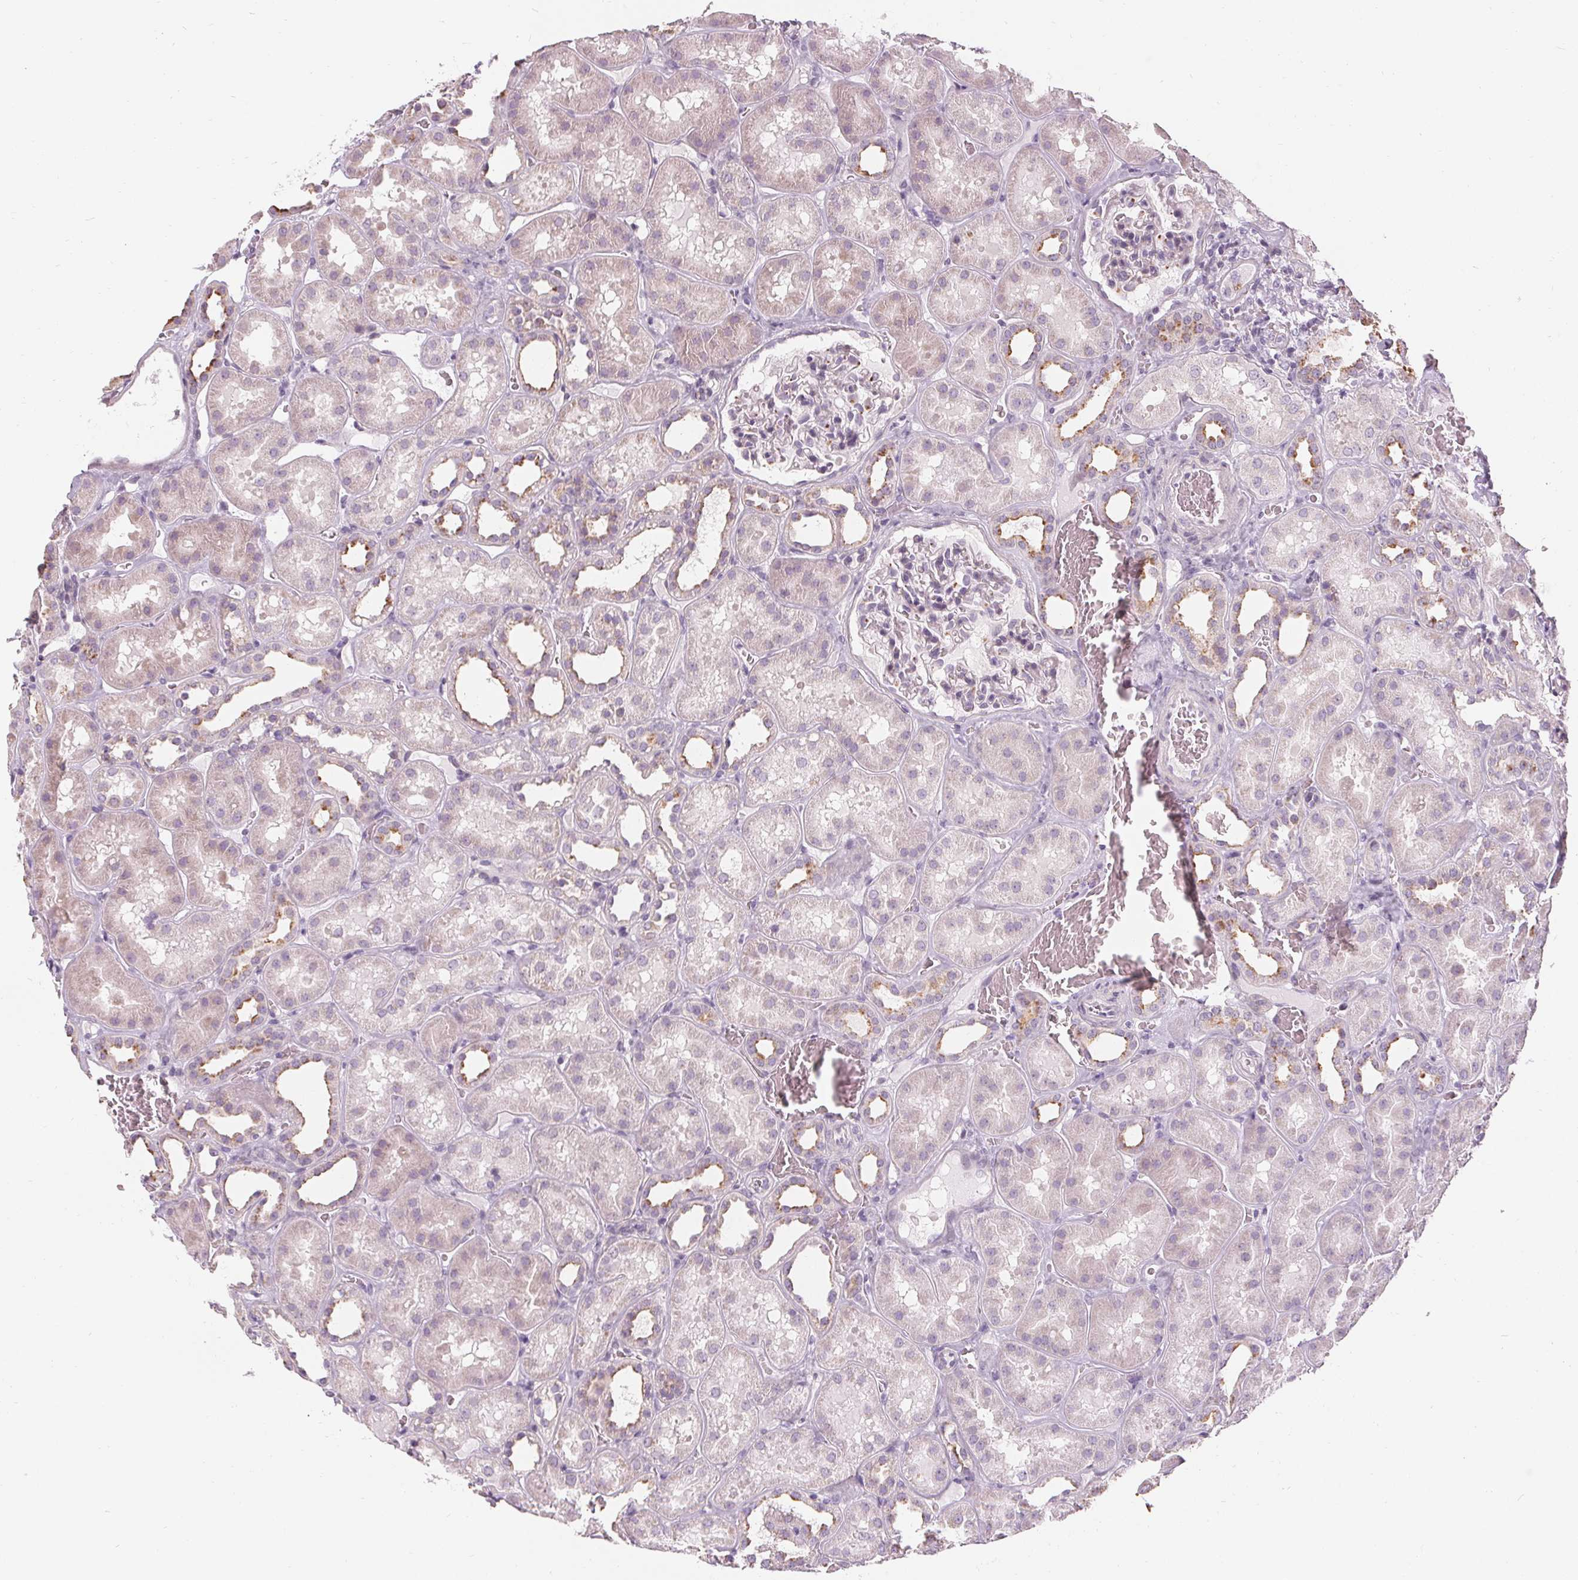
{"staining": {"intensity": "negative", "quantity": "none", "location": "none"}, "tissue": "kidney", "cell_type": "Cells in glomeruli", "image_type": "normal", "snomed": [{"axis": "morphology", "description": "Normal tissue, NOS"}, {"axis": "topography", "description": "Kidney"}], "caption": "Cells in glomeruli are negative for brown protein staining in normal kidney. (Brightfield microscopy of DAB (3,3'-diaminobenzidine) IHC at high magnification).", "gene": "HOPX", "patient": {"sex": "female", "age": 41}}